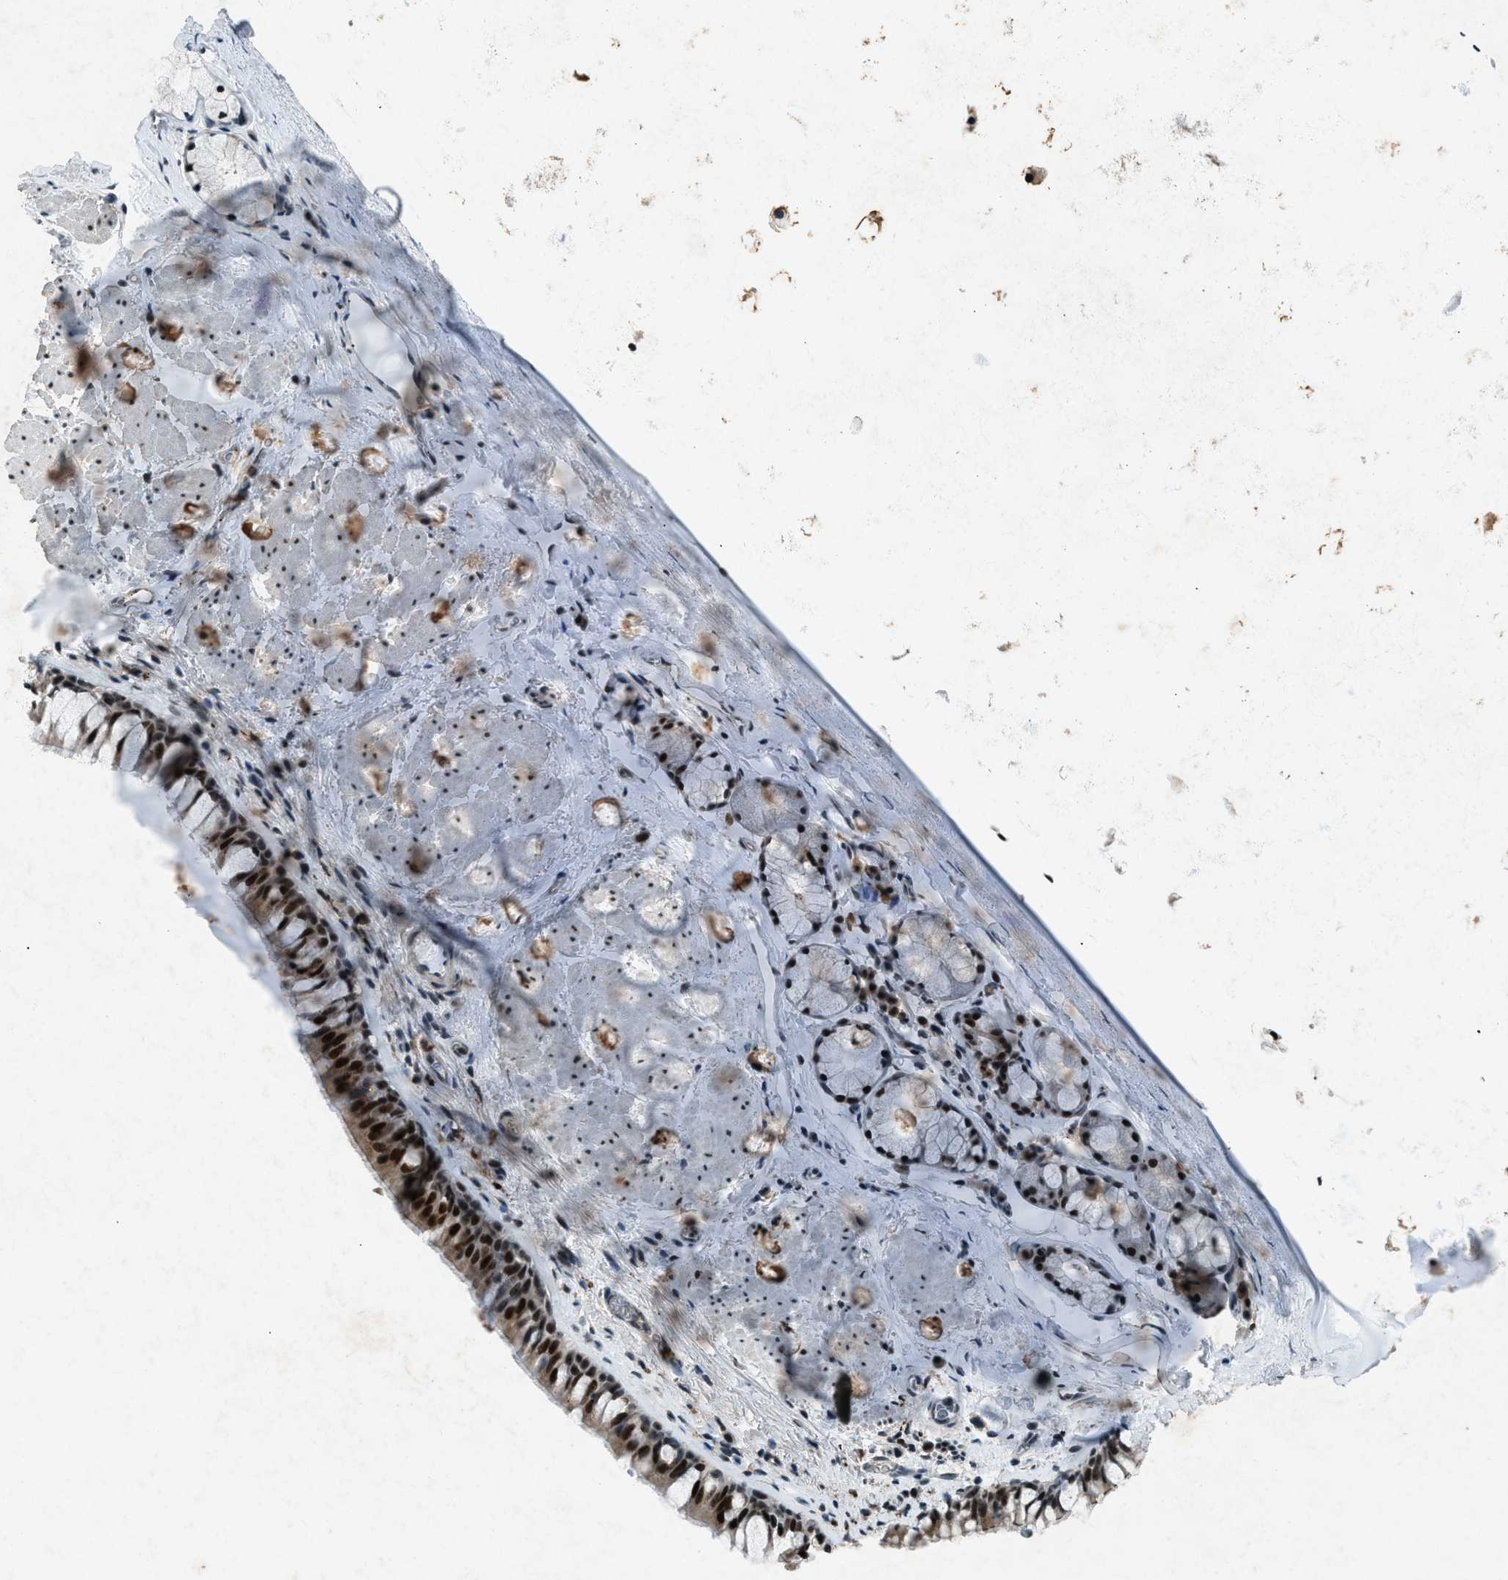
{"staining": {"intensity": "strong", "quantity": ">75%", "location": "cytoplasmic/membranous,nuclear"}, "tissue": "bronchus", "cell_type": "Respiratory epithelial cells", "image_type": "normal", "snomed": [{"axis": "morphology", "description": "Normal tissue, NOS"}, {"axis": "topography", "description": "Cartilage tissue"}, {"axis": "topography", "description": "Bronchus"}], "caption": "IHC micrograph of benign bronchus: human bronchus stained using immunohistochemistry reveals high levels of strong protein expression localized specifically in the cytoplasmic/membranous,nuclear of respiratory epithelial cells, appearing as a cytoplasmic/membranous,nuclear brown color.", "gene": "ADCY1", "patient": {"sex": "female", "age": 53}}